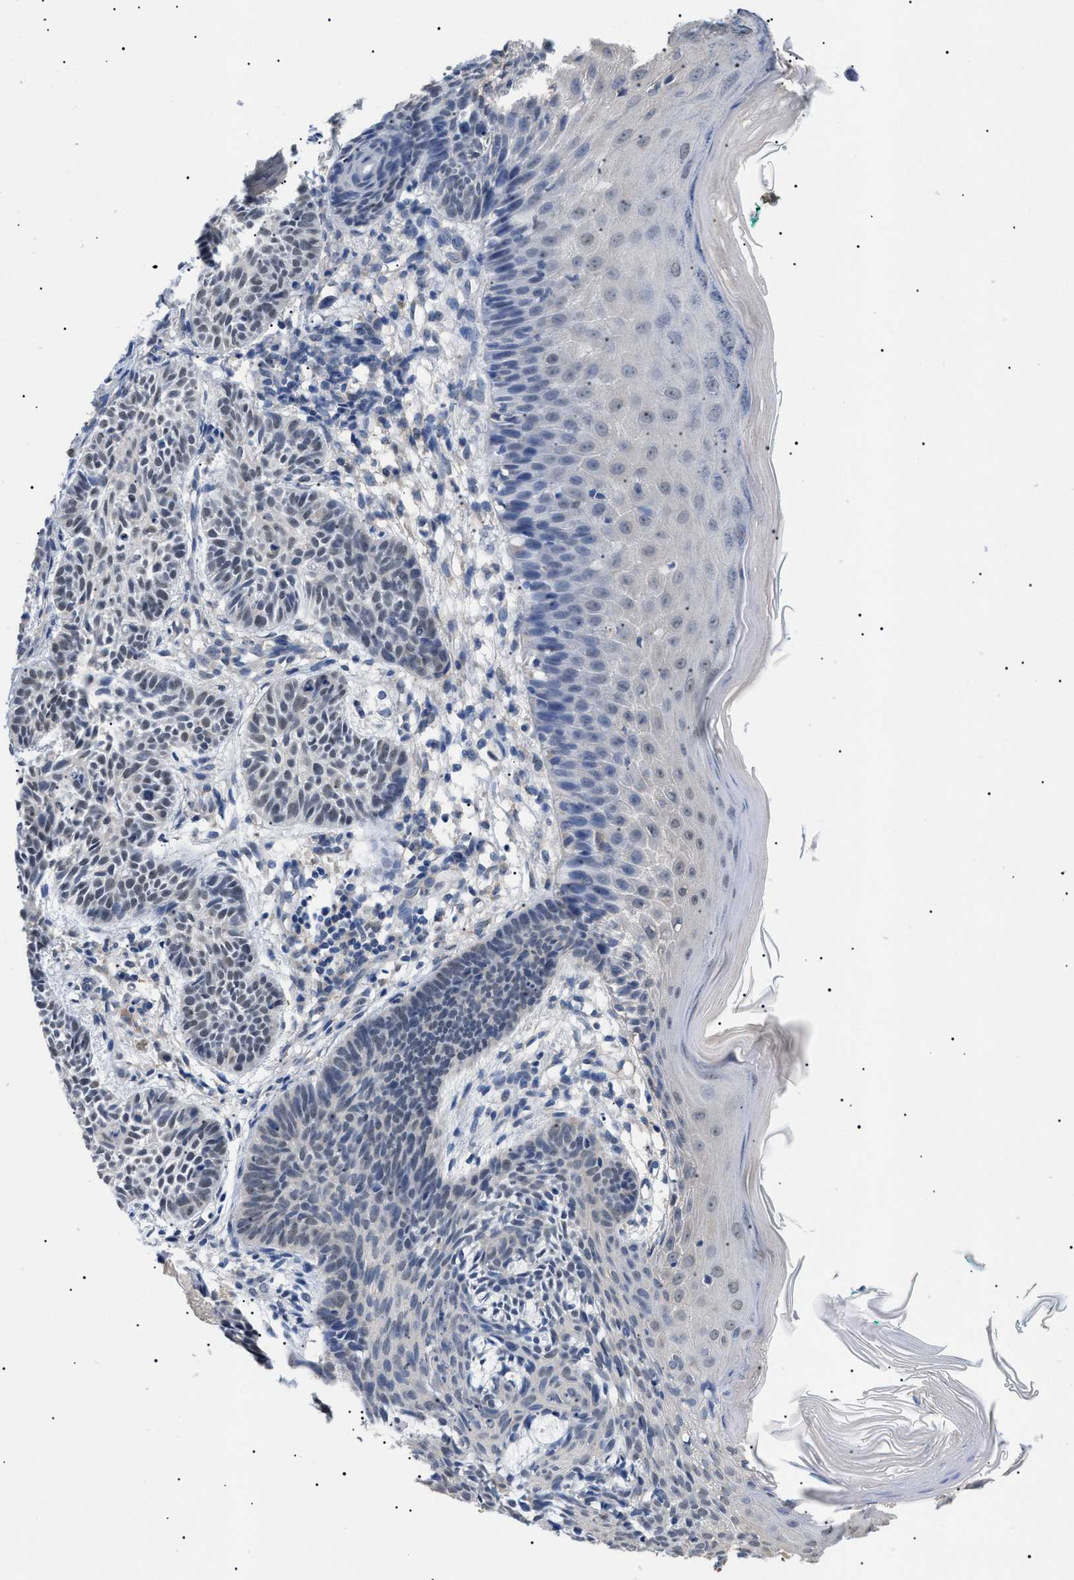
{"staining": {"intensity": "negative", "quantity": "none", "location": "none"}, "tissue": "skin cancer", "cell_type": "Tumor cells", "image_type": "cancer", "snomed": [{"axis": "morphology", "description": "Basal cell carcinoma"}, {"axis": "topography", "description": "Skin"}], "caption": "High magnification brightfield microscopy of skin cancer (basal cell carcinoma) stained with DAB (brown) and counterstained with hematoxylin (blue): tumor cells show no significant staining.", "gene": "PRRT2", "patient": {"sex": "male", "age": 60}}